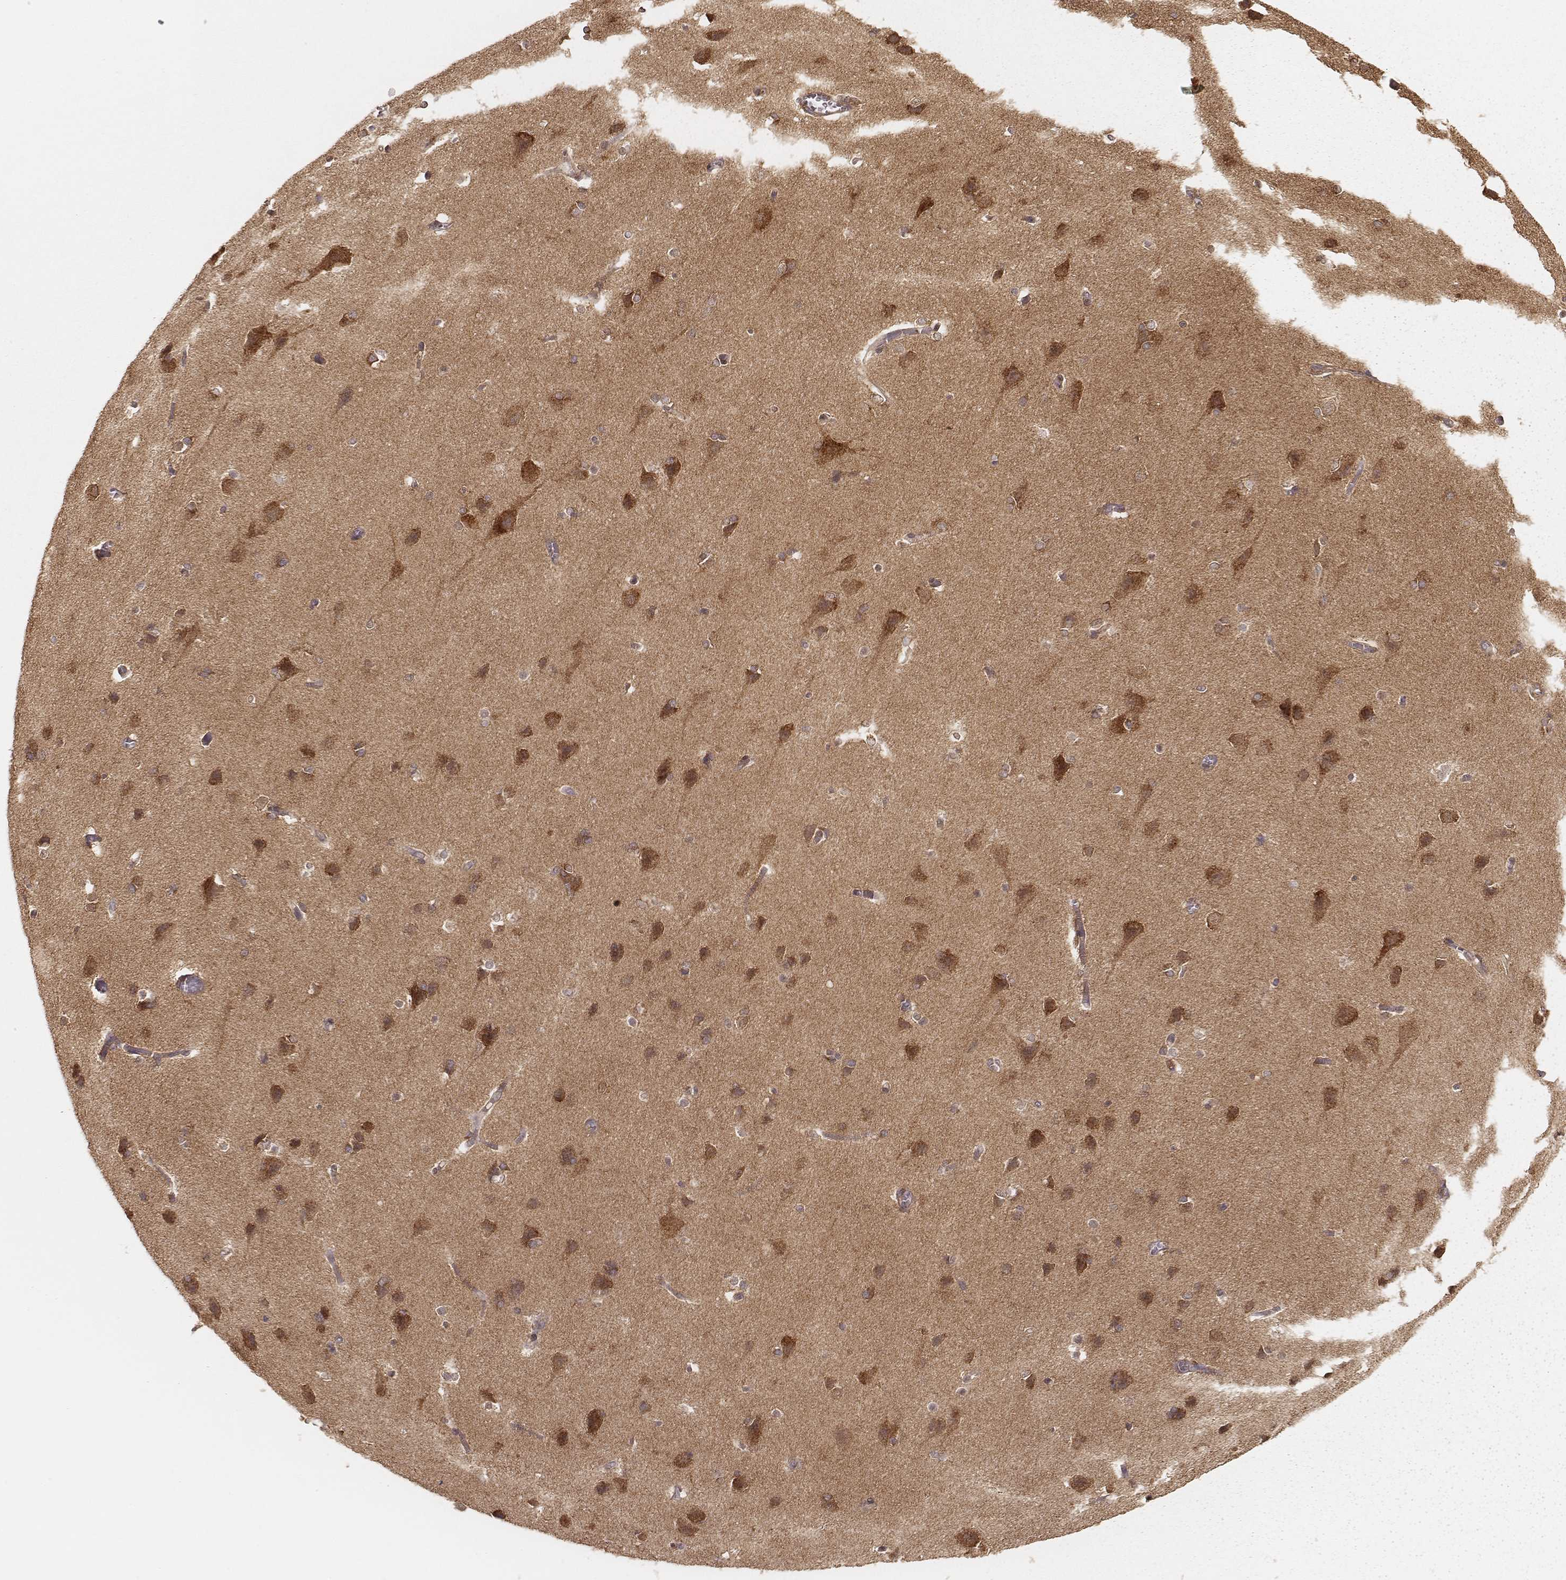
{"staining": {"intensity": "negative", "quantity": "none", "location": "none"}, "tissue": "cerebral cortex", "cell_type": "Endothelial cells", "image_type": "normal", "snomed": [{"axis": "morphology", "description": "Normal tissue, NOS"}, {"axis": "topography", "description": "Cerebral cortex"}], "caption": "This is a micrograph of immunohistochemistry (IHC) staining of unremarkable cerebral cortex, which shows no expression in endothelial cells. (DAB (3,3'-diaminobenzidine) IHC visualized using brightfield microscopy, high magnification).", "gene": "CARS1", "patient": {"sex": "male", "age": 37}}